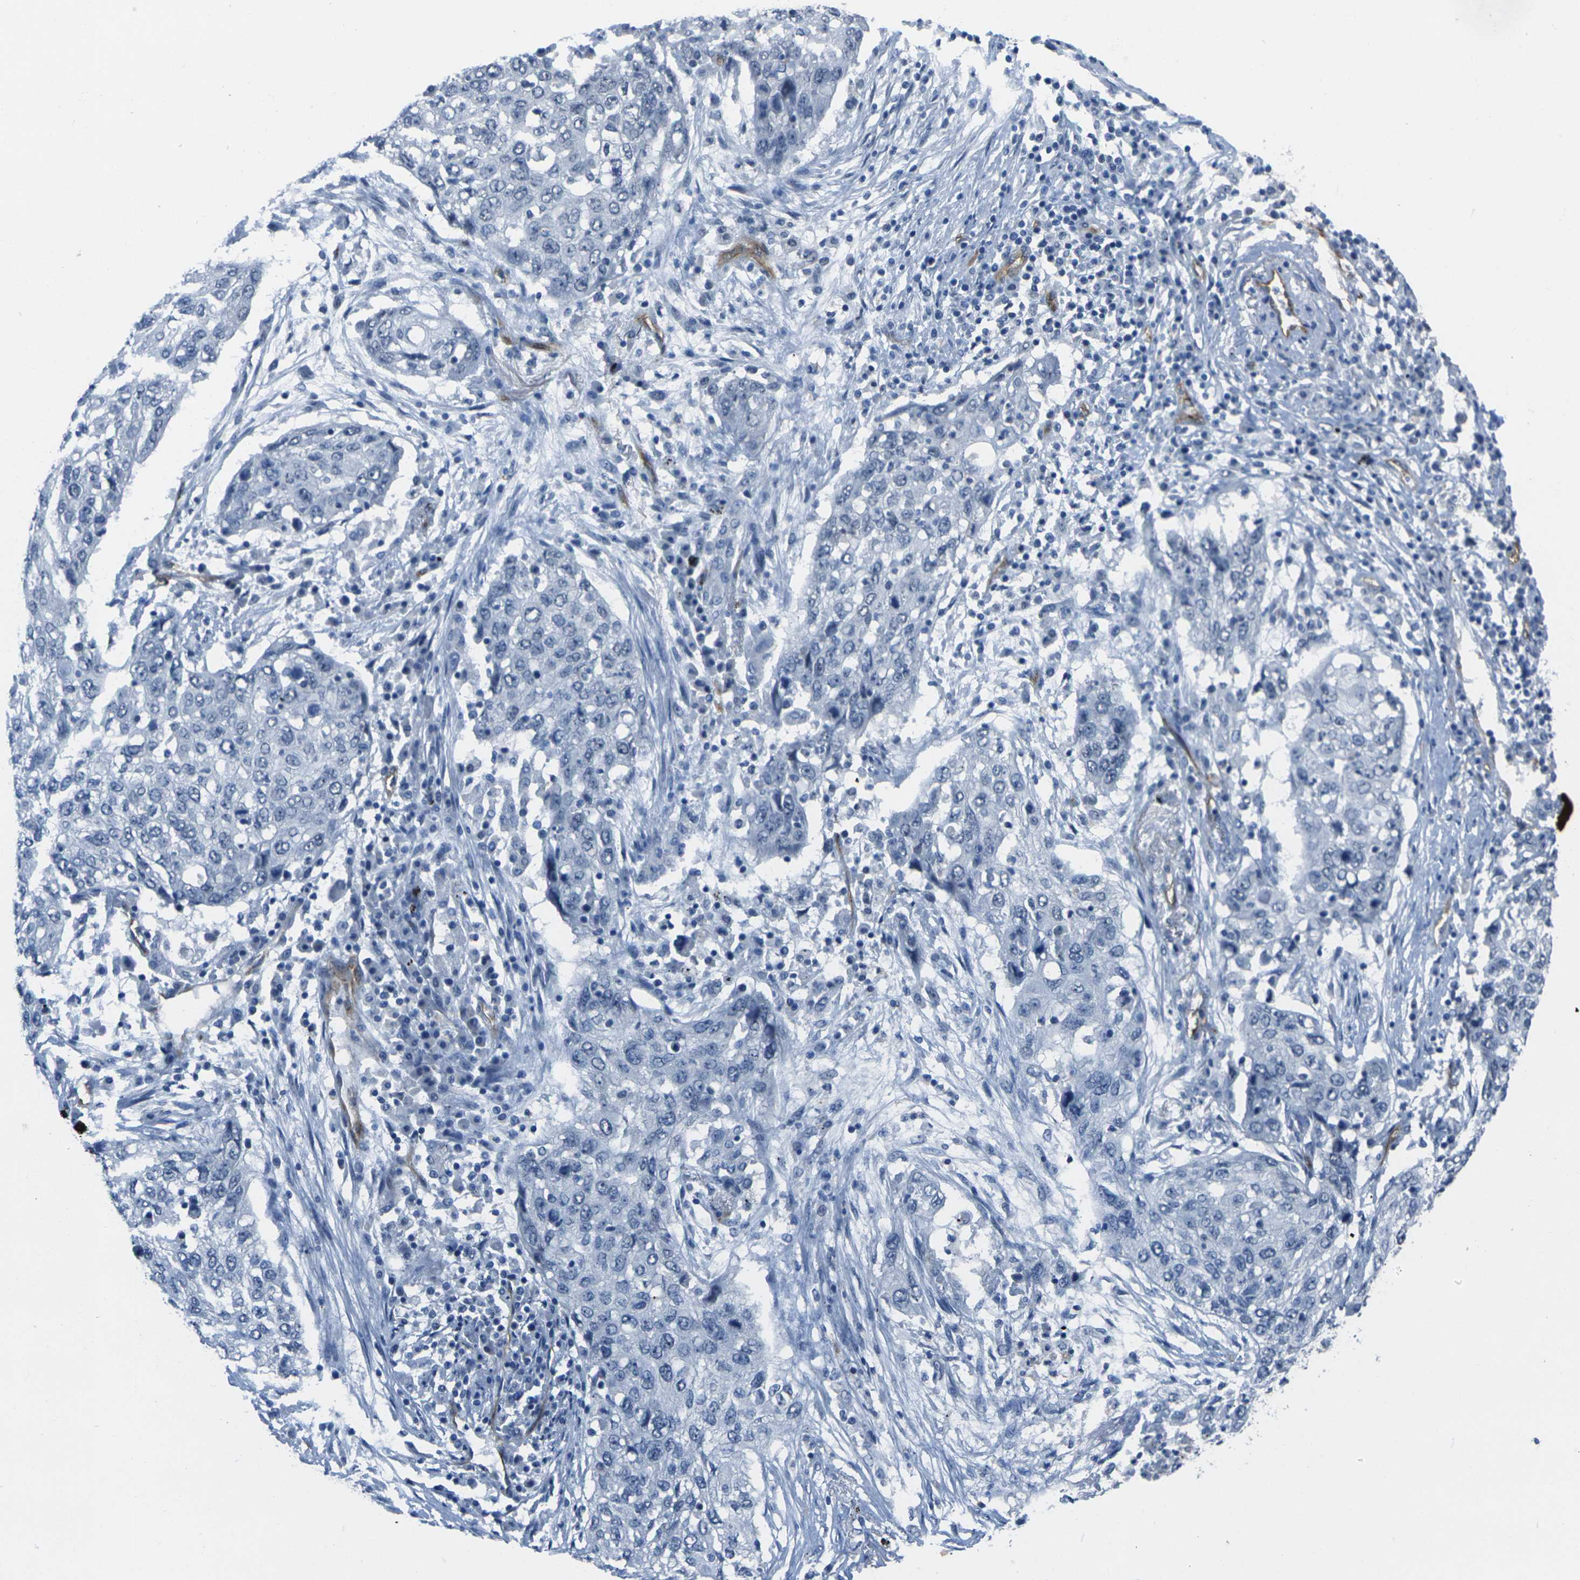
{"staining": {"intensity": "negative", "quantity": "none", "location": "none"}, "tissue": "lung cancer", "cell_type": "Tumor cells", "image_type": "cancer", "snomed": [{"axis": "morphology", "description": "Squamous cell carcinoma, NOS"}, {"axis": "topography", "description": "Lung"}], "caption": "IHC micrograph of human lung squamous cell carcinoma stained for a protein (brown), which exhibits no staining in tumor cells.", "gene": "HSPA12B", "patient": {"sex": "female", "age": 63}}